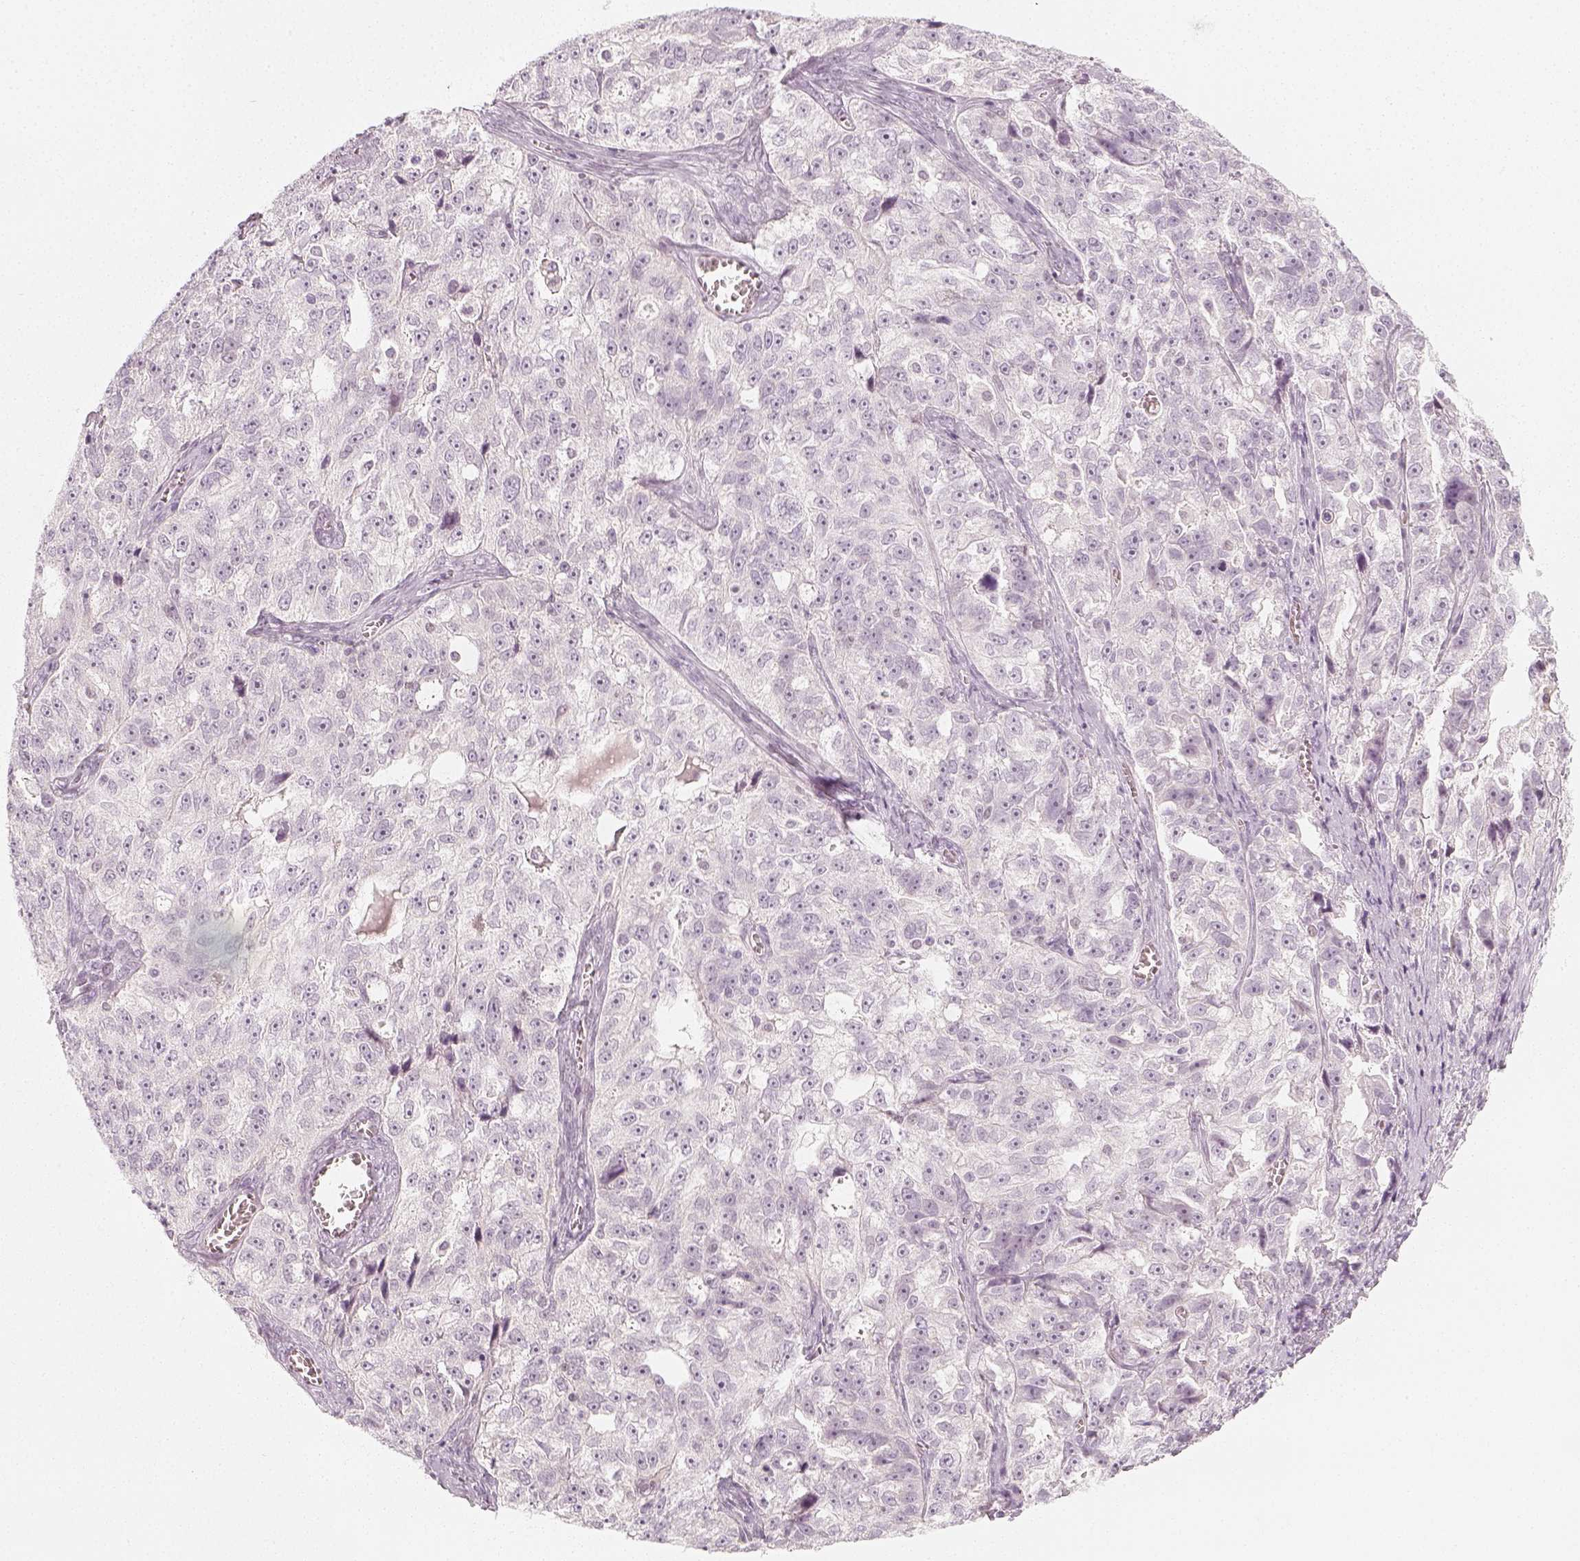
{"staining": {"intensity": "negative", "quantity": "none", "location": "none"}, "tissue": "ovarian cancer", "cell_type": "Tumor cells", "image_type": "cancer", "snomed": [{"axis": "morphology", "description": "Cystadenocarcinoma, serous, NOS"}, {"axis": "topography", "description": "Ovary"}], "caption": "Tumor cells are negative for brown protein staining in ovarian cancer (serous cystadenocarcinoma).", "gene": "KRTAP2-1", "patient": {"sex": "female", "age": 51}}